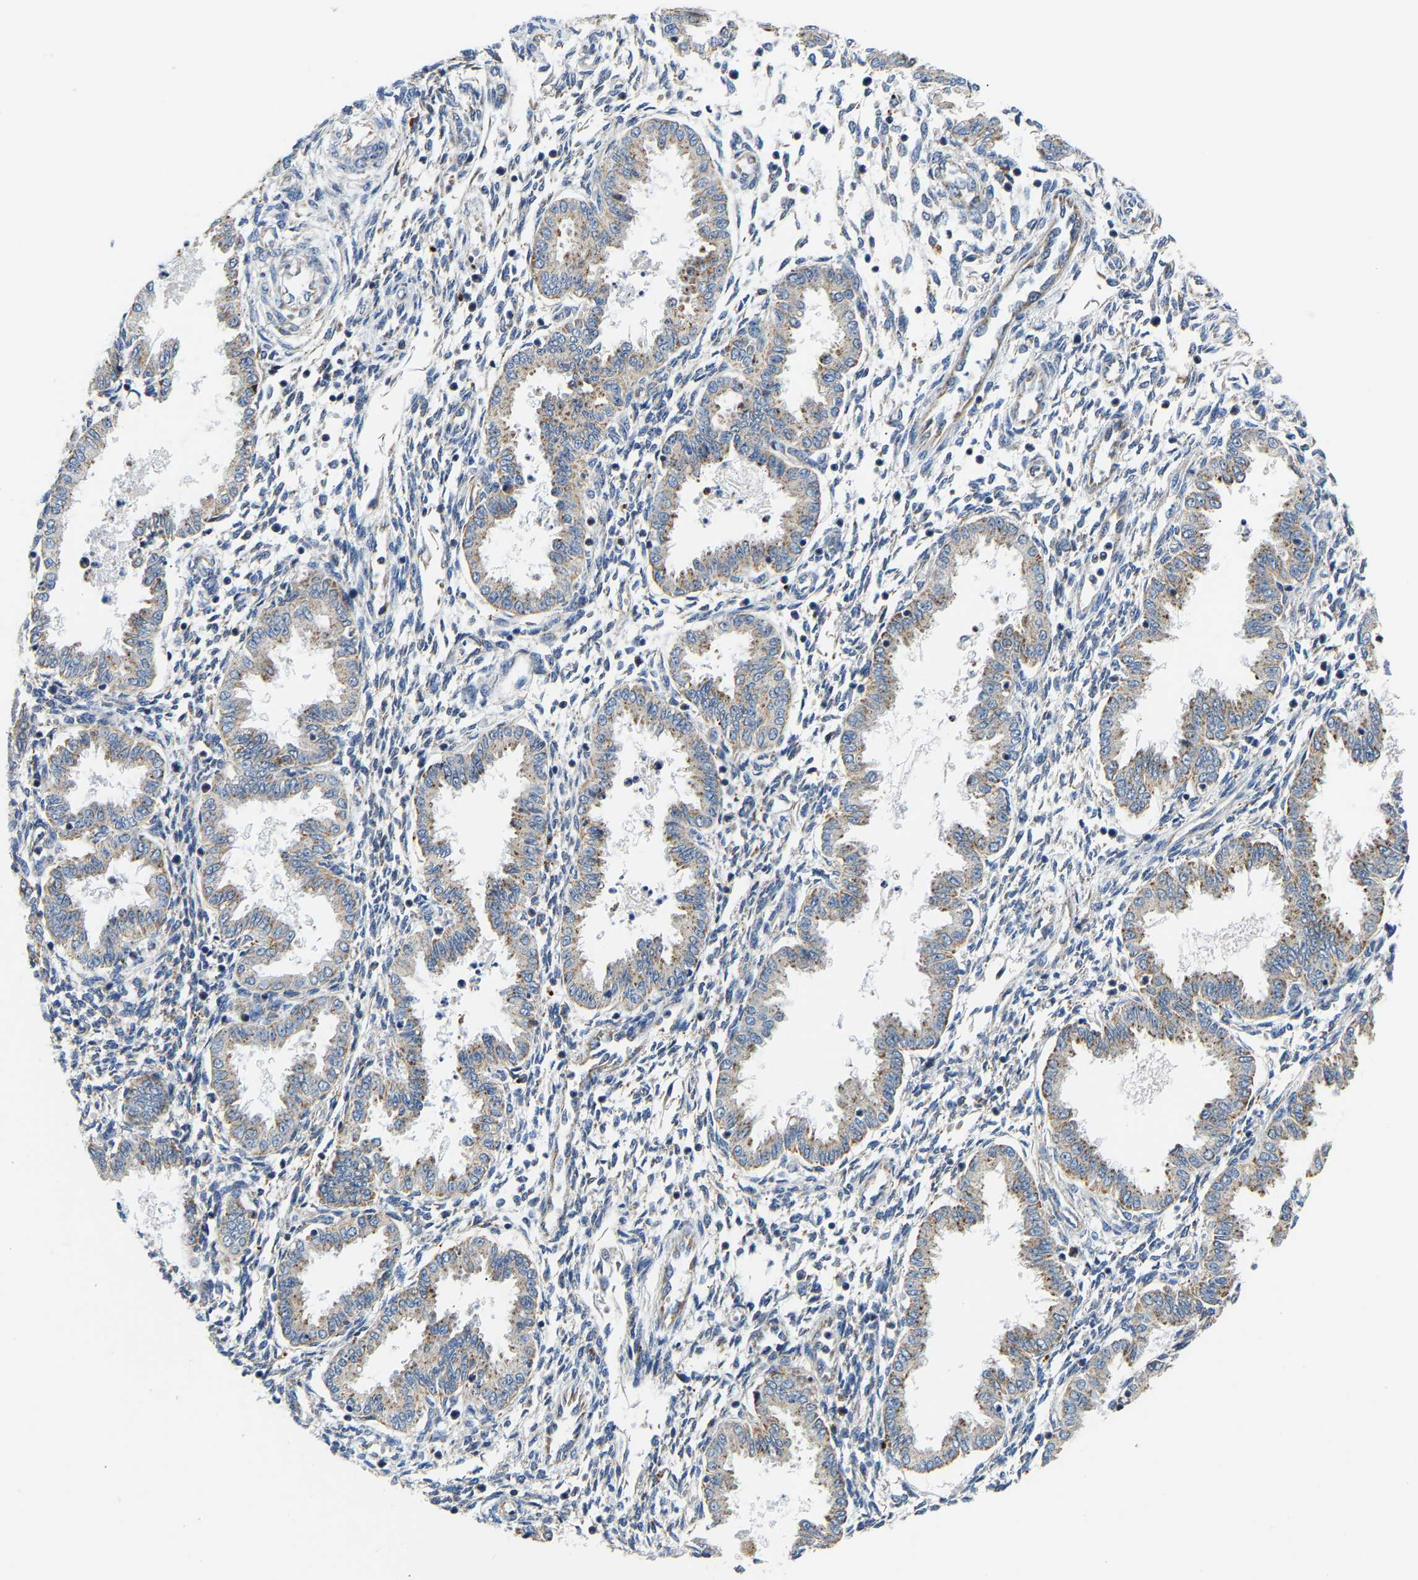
{"staining": {"intensity": "negative", "quantity": "none", "location": "none"}, "tissue": "endometrium", "cell_type": "Cells in endometrial stroma", "image_type": "normal", "snomed": [{"axis": "morphology", "description": "Normal tissue, NOS"}, {"axis": "topography", "description": "Endometrium"}], "caption": "Immunohistochemistry (IHC) image of normal endometrium: endometrium stained with DAB exhibits no significant protein staining in cells in endometrial stroma.", "gene": "GIMAP7", "patient": {"sex": "female", "age": 33}}